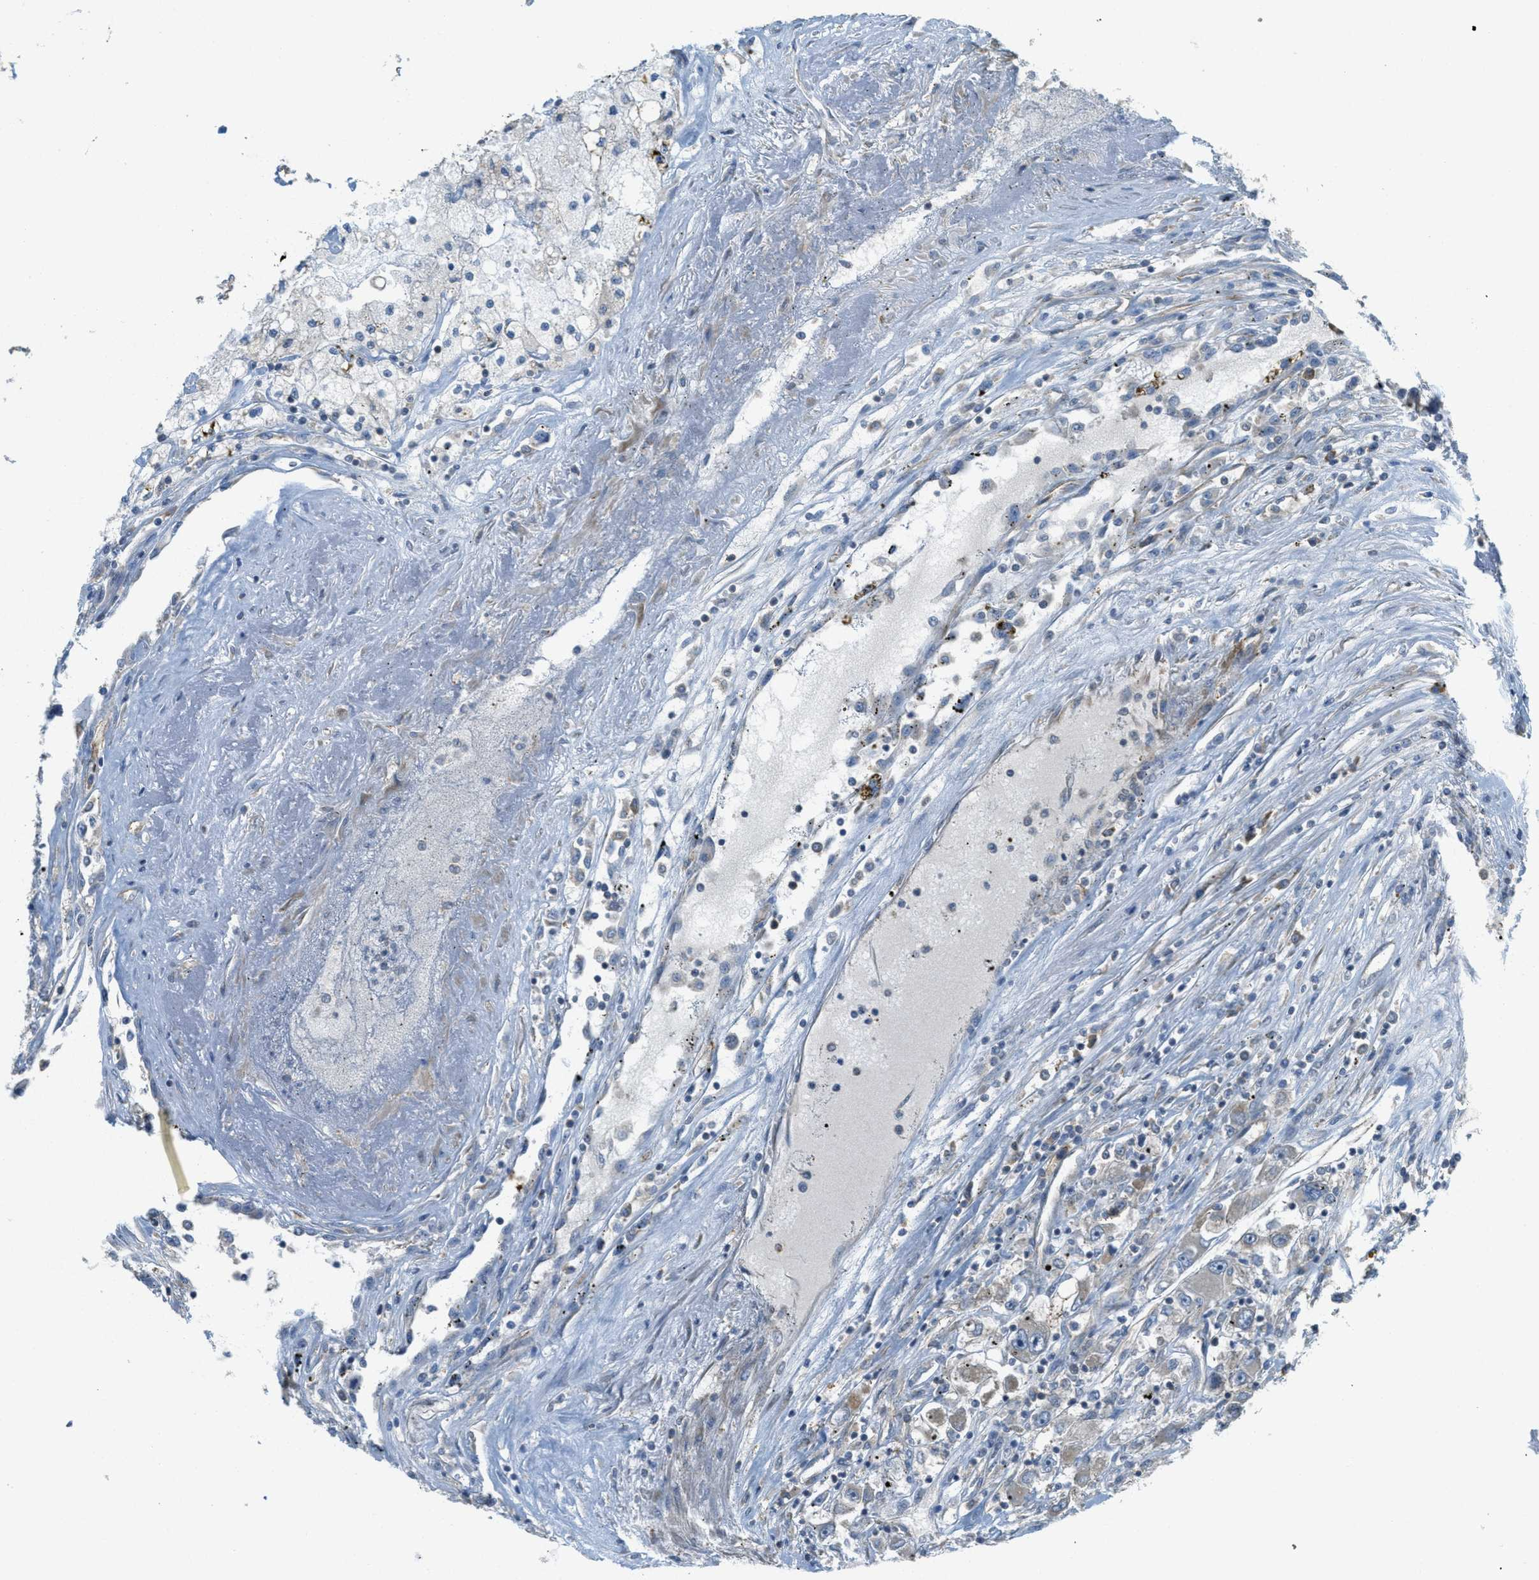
{"staining": {"intensity": "negative", "quantity": "none", "location": "none"}, "tissue": "renal cancer", "cell_type": "Tumor cells", "image_type": "cancer", "snomed": [{"axis": "morphology", "description": "Adenocarcinoma, NOS"}, {"axis": "topography", "description": "Kidney"}], "caption": "Tumor cells are negative for protein expression in human renal adenocarcinoma.", "gene": "JCAD", "patient": {"sex": "female", "age": 52}}